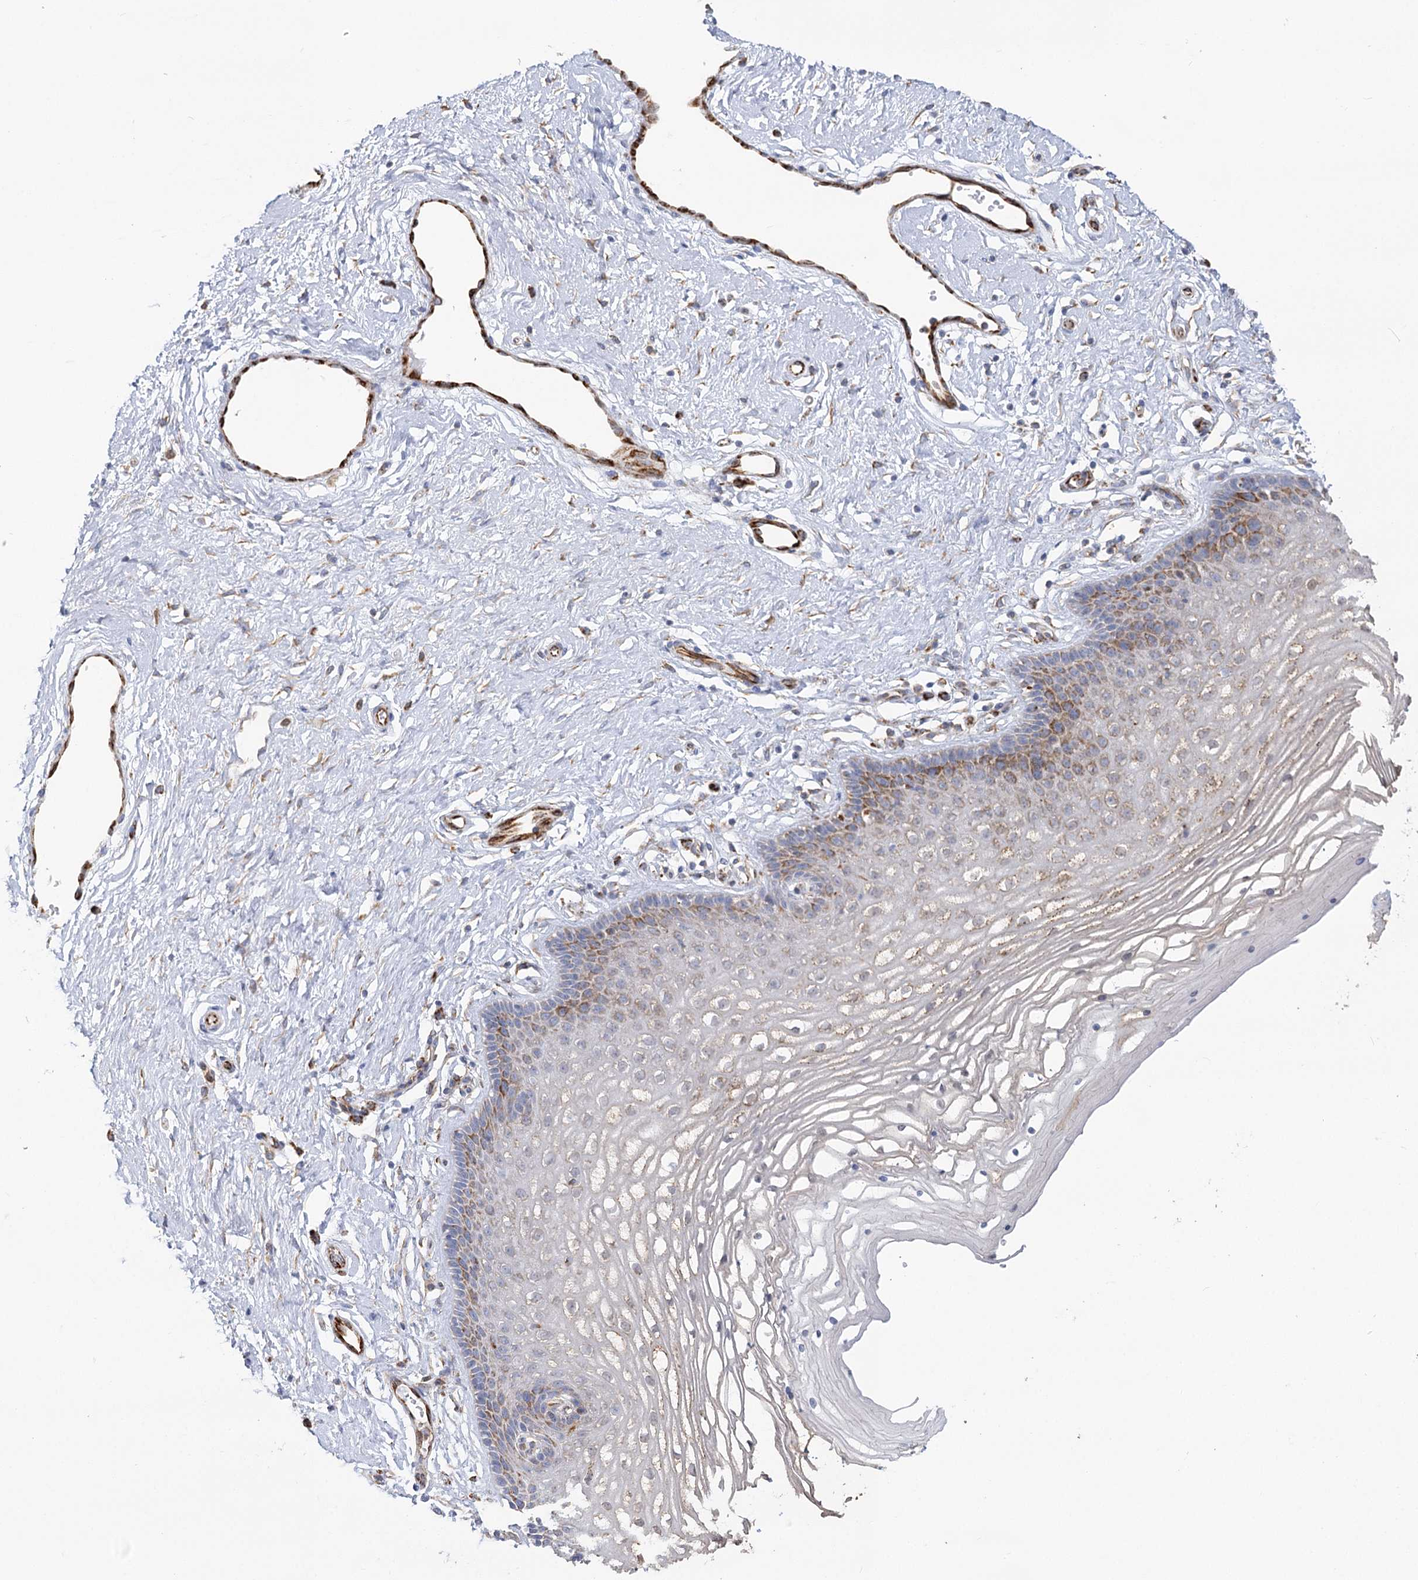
{"staining": {"intensity": "moderate", "quantity": "<25%", "location": "cytoplasmic/membranous"}, "tissue": "vagina", "cell_type": "Squamous epithelial cells", "image_type": "normal", "snomed": [{"axis": "morphology", "description": "Normal tissue, NOS"}, {"axis": "topography", "description": "Vagina"}], "caption": "About <25% of squamous epithelial cells in unremarkable human vagina demonstrate moderate cytoplasmic/membranous protein staining as visualized by brown immunohistochemical staining.", "gene": "DHTKD1", "patient": {"sex": "female", "age": 46}}